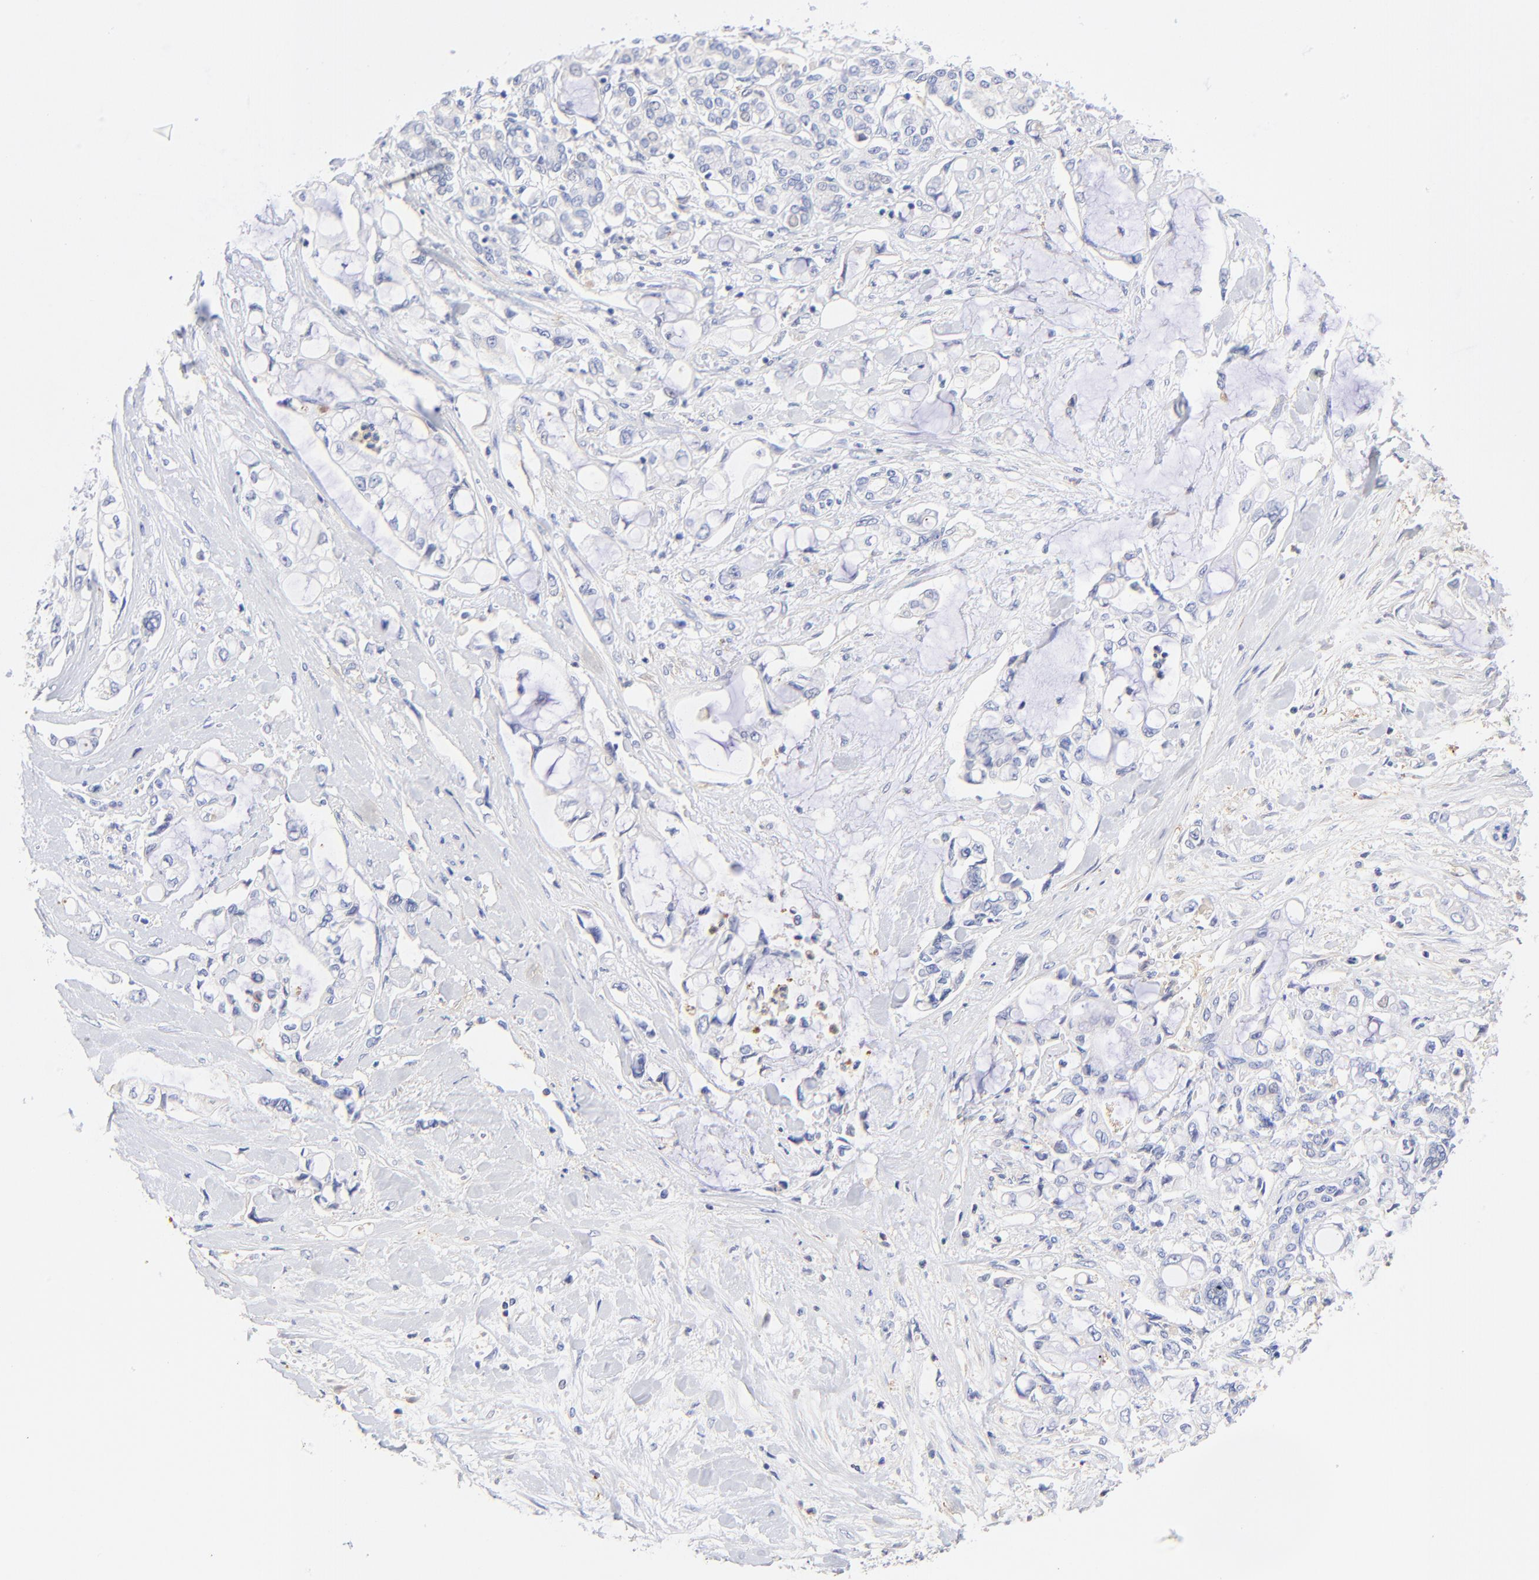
{"staining": {"intensity": "negative", "quantity": "none", "location": "none"}, "tissue": "pancreatic cancer", "cell_type": "Tumor cells", "image_type": "cancer", "snomed": [{"axis": "morphology", "description": "Adenocarcinoma, NOS"}, {"axis": "topography", "description": "Pancreas"}], "caption": "Immunohistochemistry of pancreatic adenocarcinoma displays no positivity in tumor cells.", "gene": "MDGA2", "patient": {"sex": "female", "age": 70}}